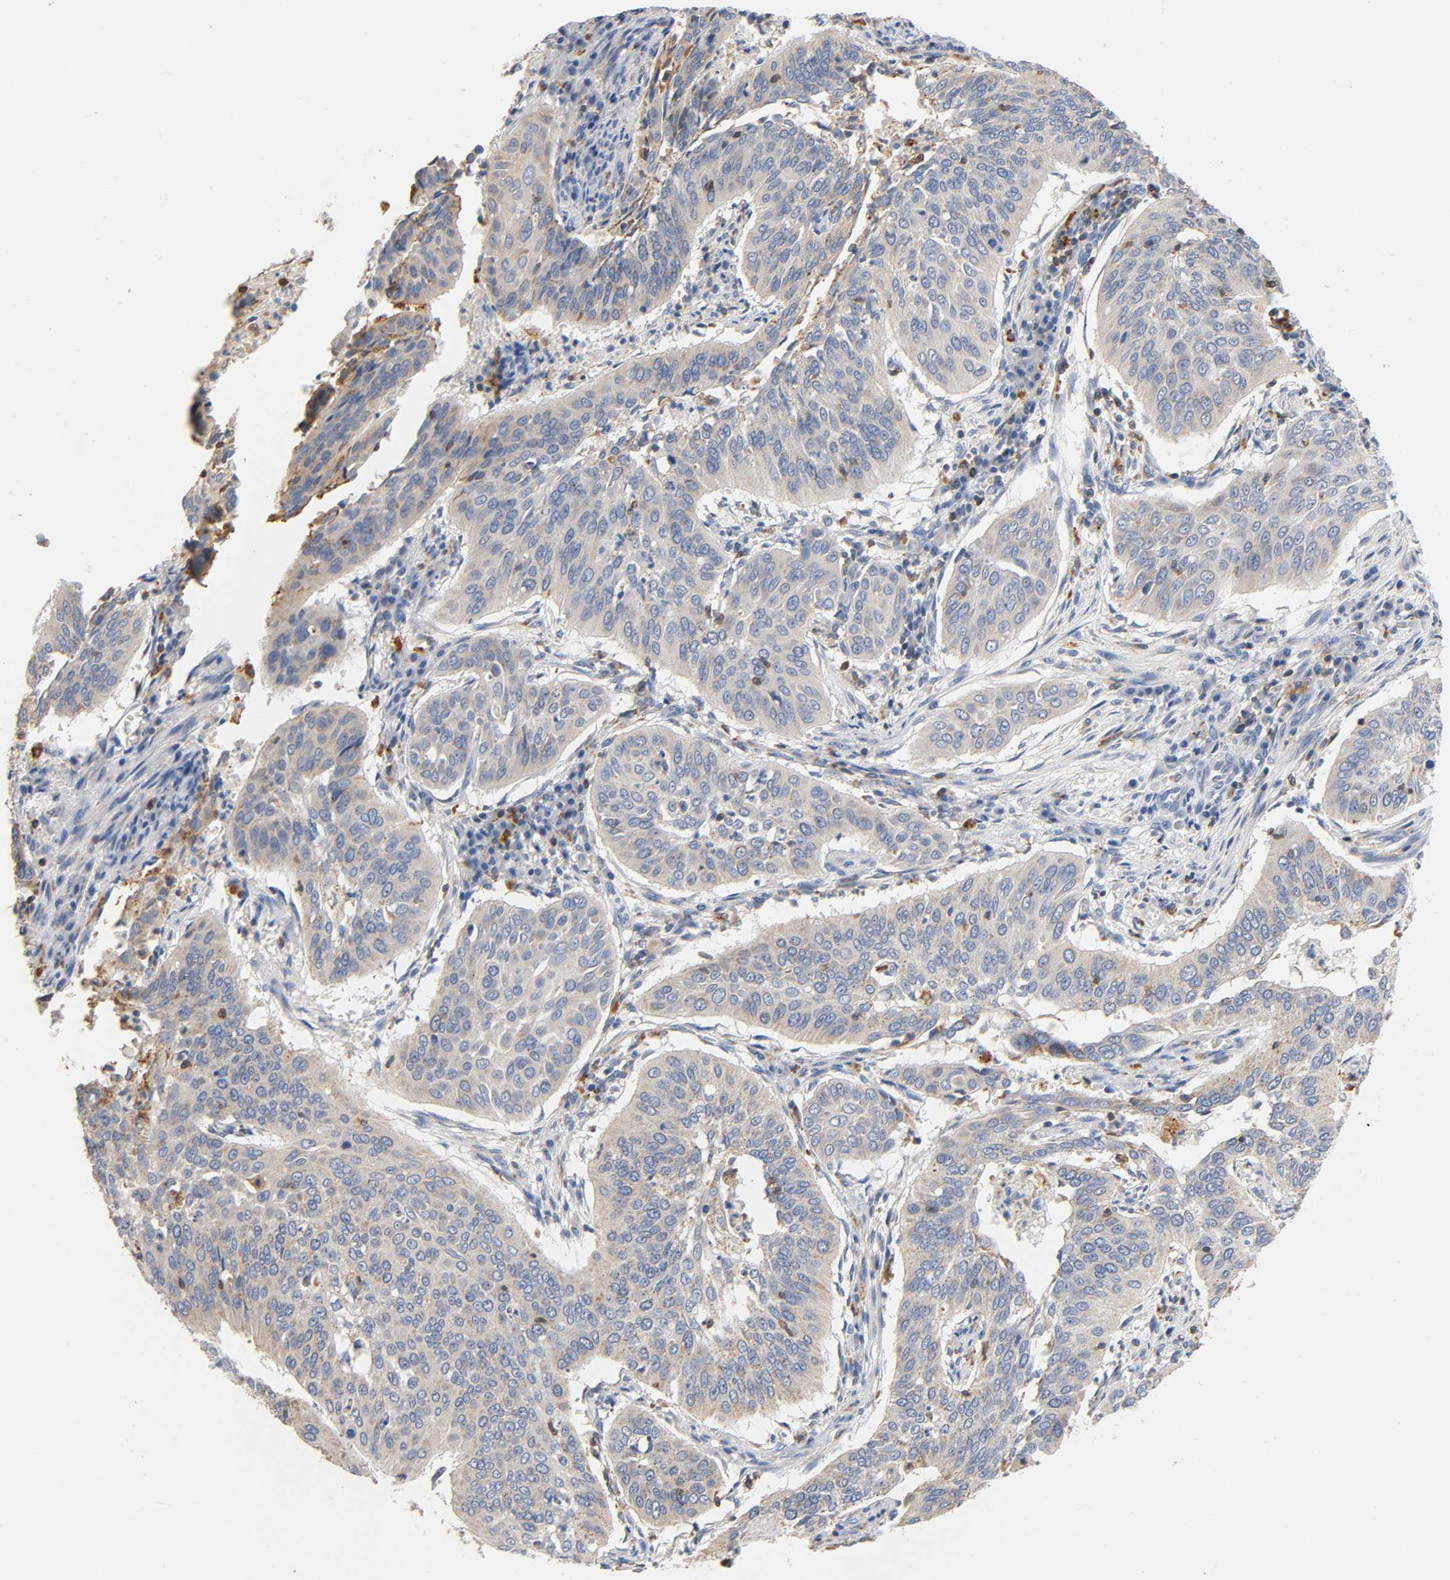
{"staining": {"intensity": "weak", "quantity": "25%-75%", "location": "cytoplasmic/membranous"}, "tissue": "cervical cancer", "cell_type": "Tumor cells", "image_type": "cancer", "snomed": [{"axis": "morphology", "description": "Squamous cell carcinoma, NOS"}, {"axis": "topography", "description": "Cervix"}], "caption": "Cervical cancer stained with DAB immunohistochemistry reveals low levels of weak cytoplasmic/membranous expression in approximately 25%-75% of tumor cells.", "gene": "UCKL1", "patient": {"sex": "female", "age": 39}}